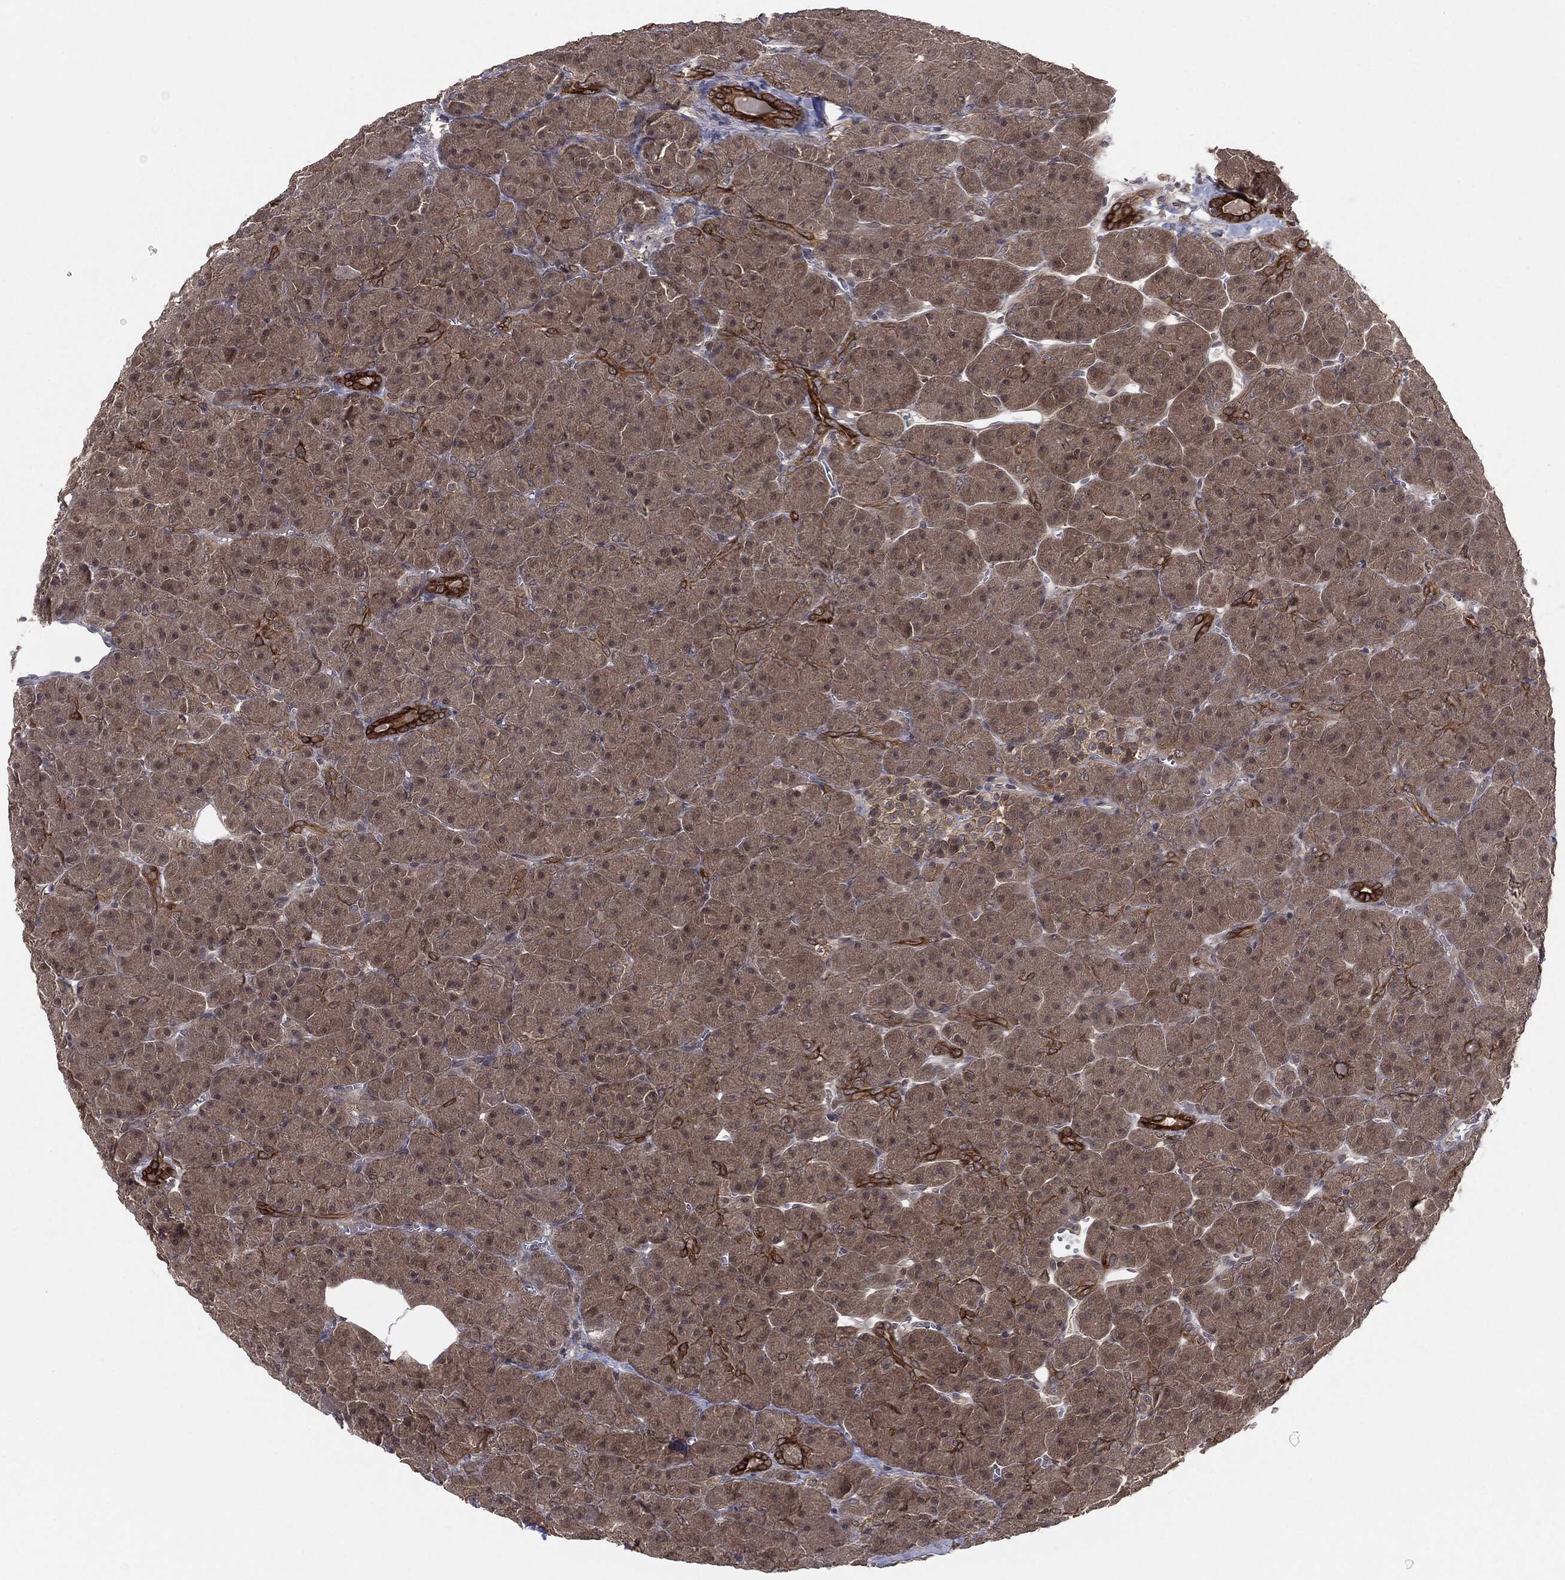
{"staining": {"intensity": "weak", "quantity": ">75%", "location": "cytoplasmic/membranous"}, "tissue": "pancreas", "cell_type": "Exocrine glandular cells", "image_type": "normal", "snomed": [{"axis": "morphology", "description": "Normal tissue, NOS"}, {"axis": "topography", "description": "Pancreas"}], "caption": "Exocrine glandular cells show low levels of weak cytoplasmic/membranous positivity in about >75% of cells in unremarkable human pancreas.", "gene": "KRT7", "patient": {"sex": "male", "age": 61}}